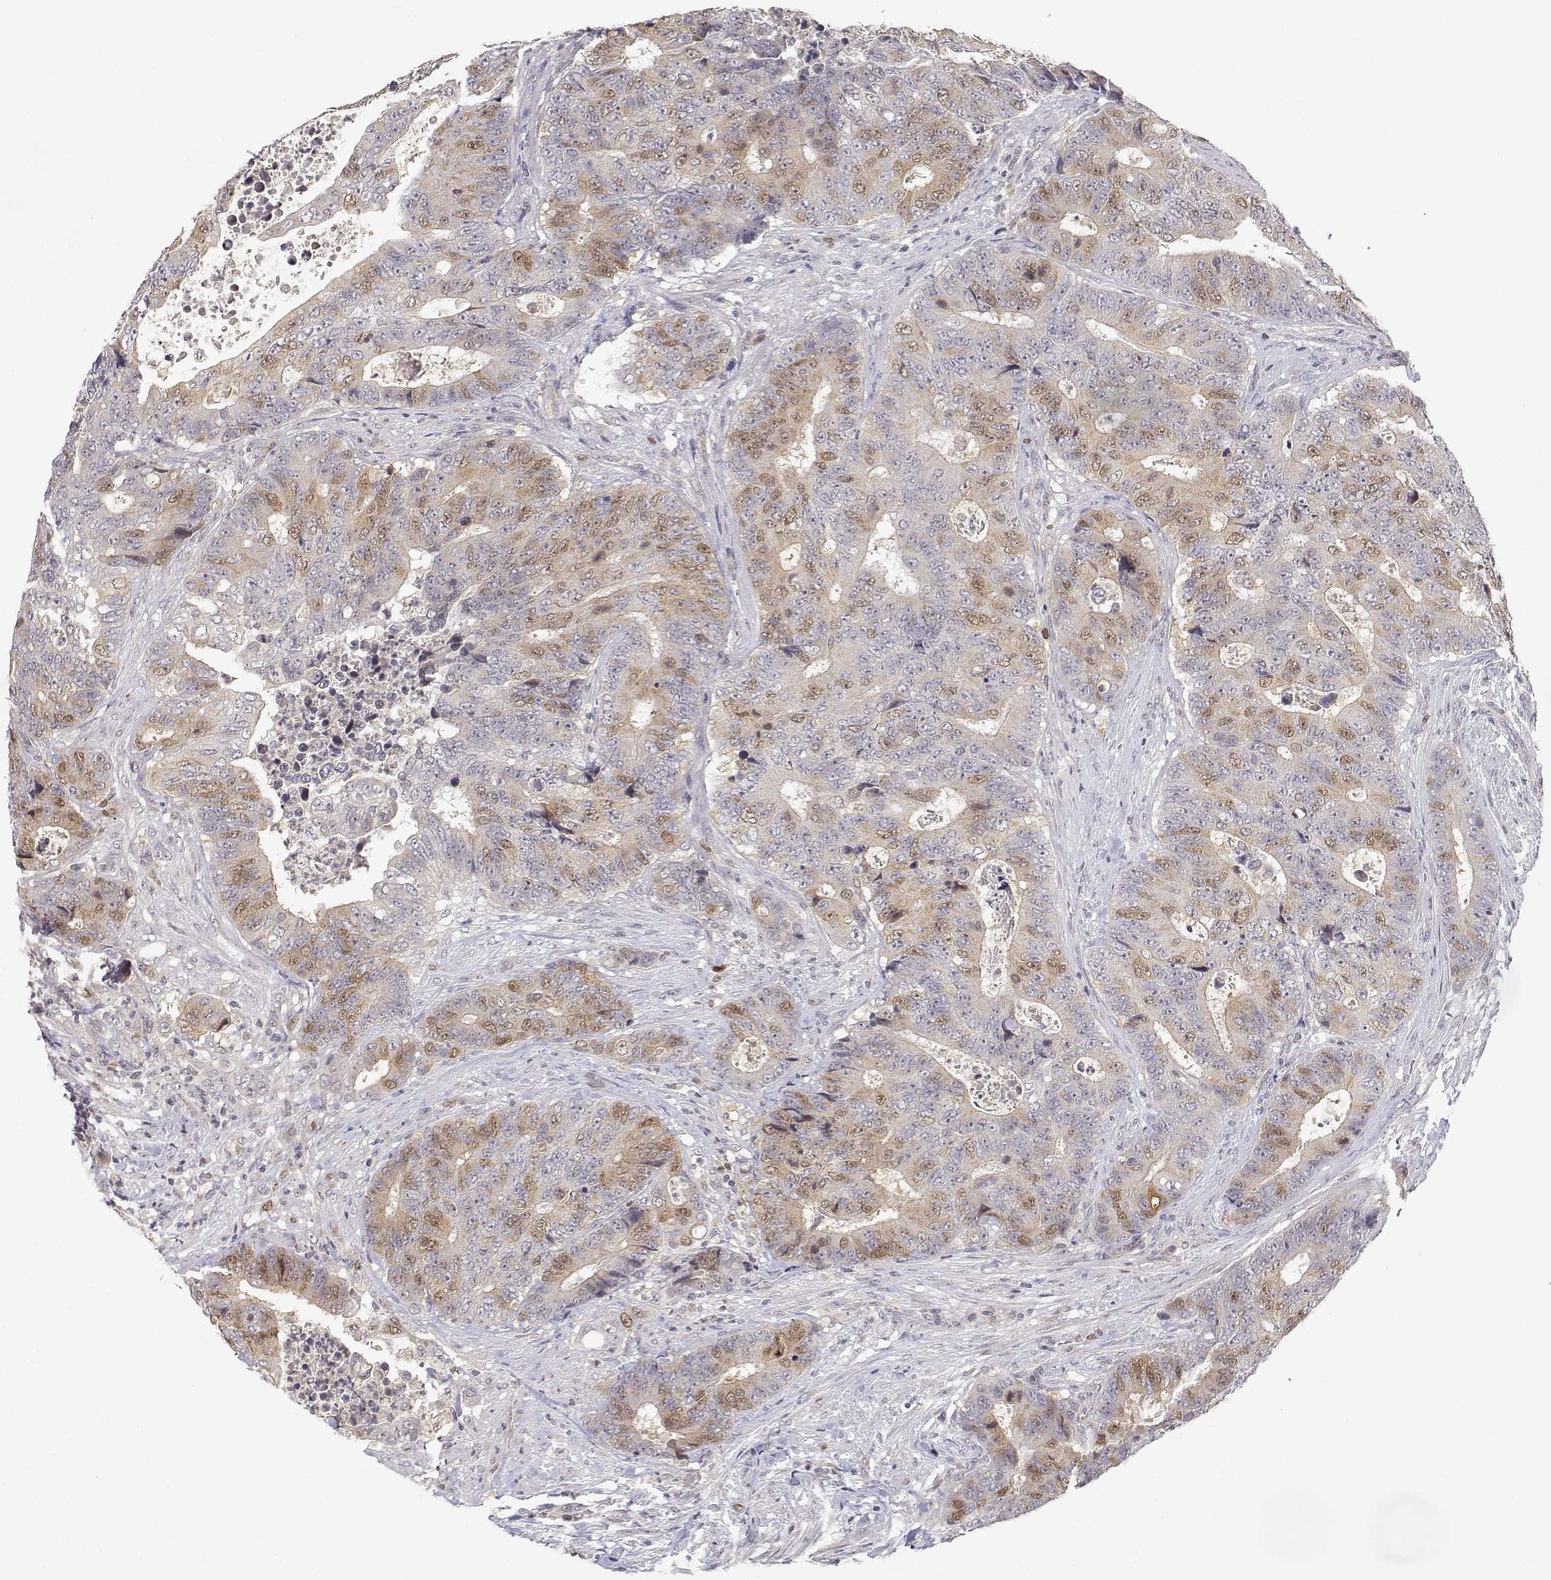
{"staining": {"intensity": "weak", "quantity": ">75%", "location": "cytoplasmic/membranous,nuclear"}, "tissue": "colorectal cancer", "cell_type": "Tumor cells", "image_type": "cancer", "snomed": [{"axis": "morphology", "description": "Adenocarcinoma, NOS"}, {"axis": "topography", "description": "Colon"}], "caption": "Brown immunohistochemical staining in human colorectal cancer displays weak cytoplasmic/membranous and nuclear expression in approximately >75% of tumor cells. The staining was performed using DAB, with brown indicating positive protein expression. Nuclei are stained blue with hematoxylin.", "gene": "RAD51", "patient": {"sex": "female", "age": 48}}